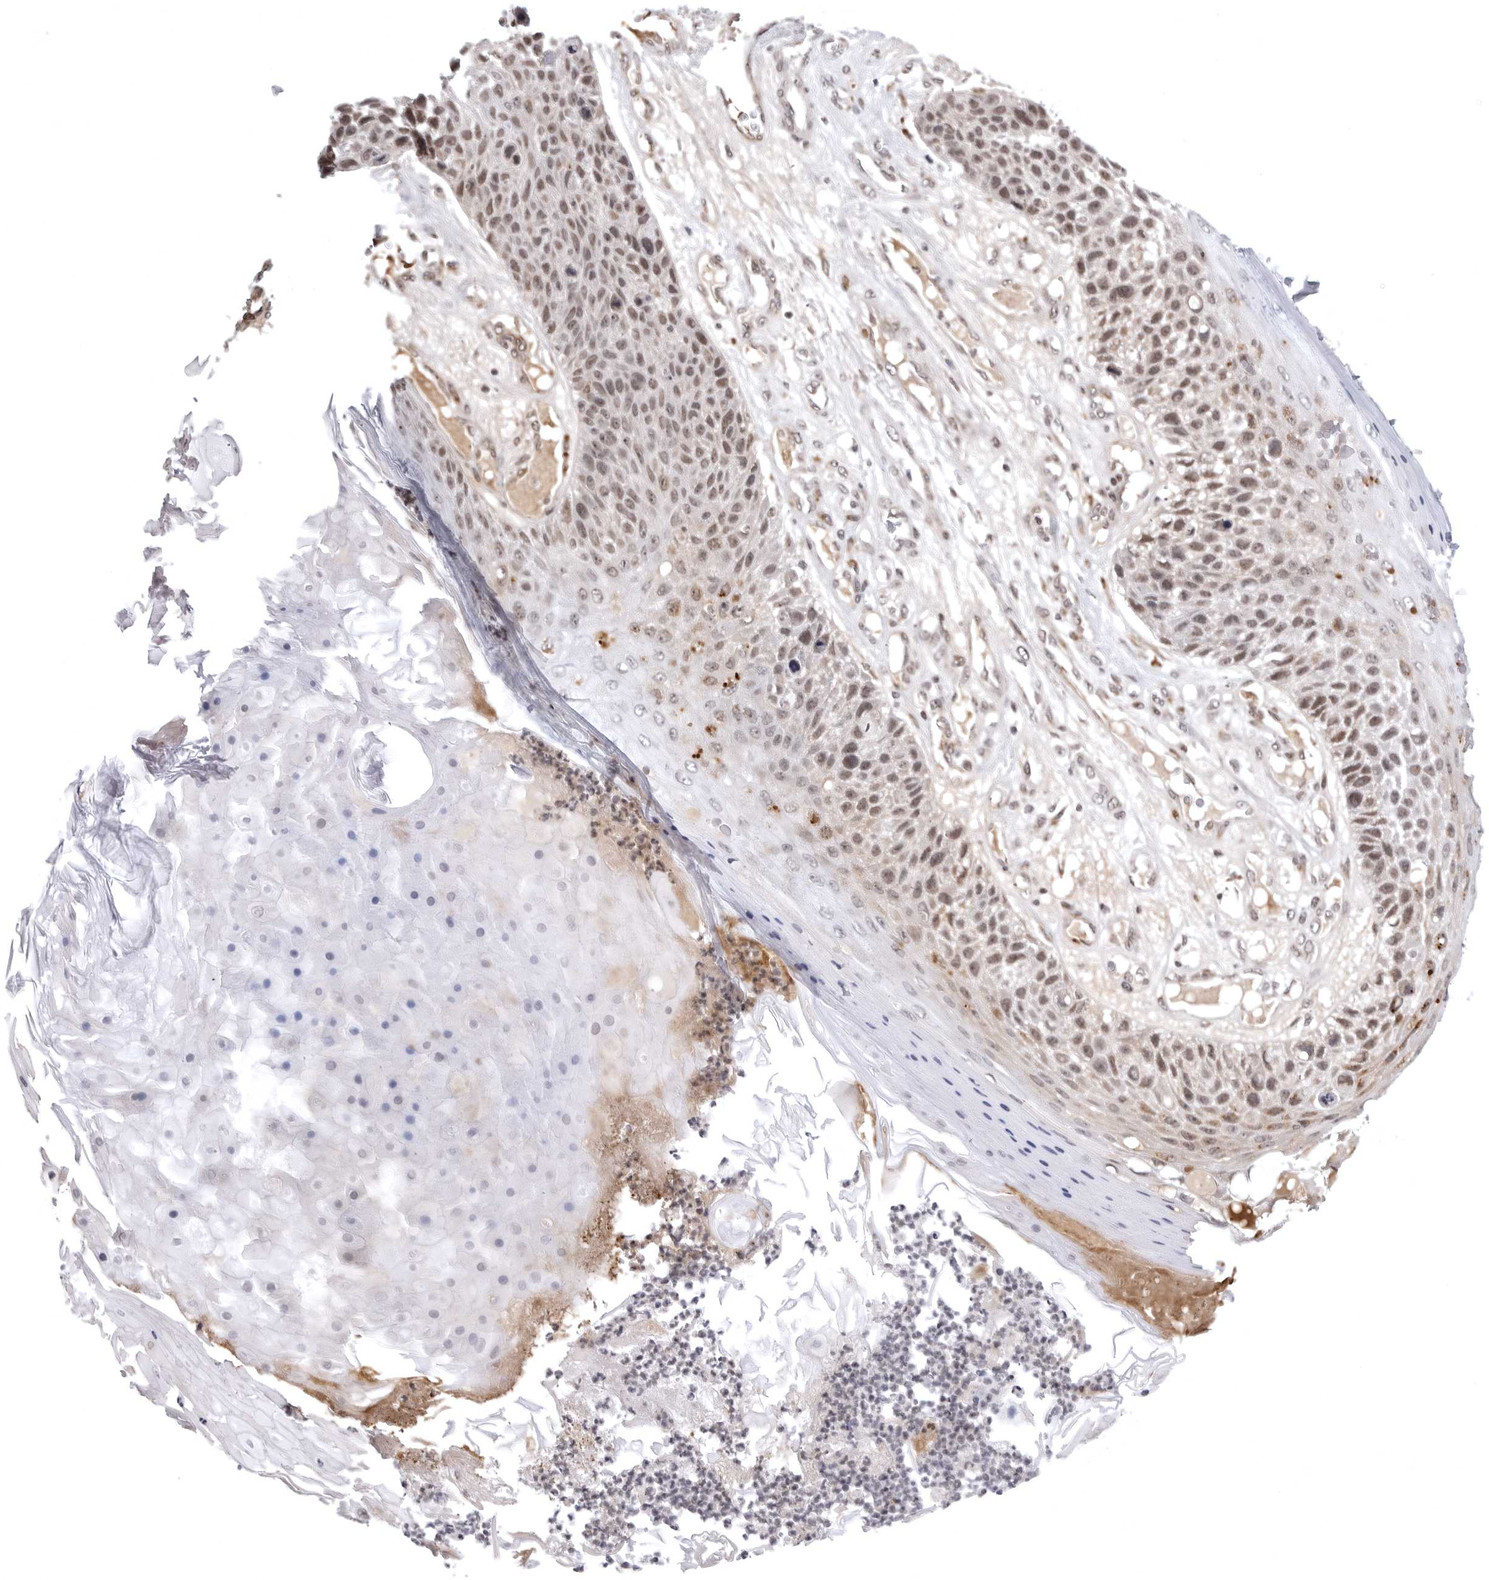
{"staining": {"intensity": "moderate", "quantity": ">75%", "location": "nuclear"}, "tissue": "skin cancer", "cell_type": "Tumor cells", "image_type": "cancer", "snomed": [{"axis": "morphology", "description": "Squamous cell carcinoma, NOS"}, {"axis": "topography", "description": "Skin"}], "caption": "A brown stain shows moderate nuclear positivity of a protein in skin squamous cell carcinoma tumor cells. (brown staining indicates protein expression, while blue staining denotes nuclei).", "gene": "PHF3", "patient": {"sex": "female", "age": 88}}